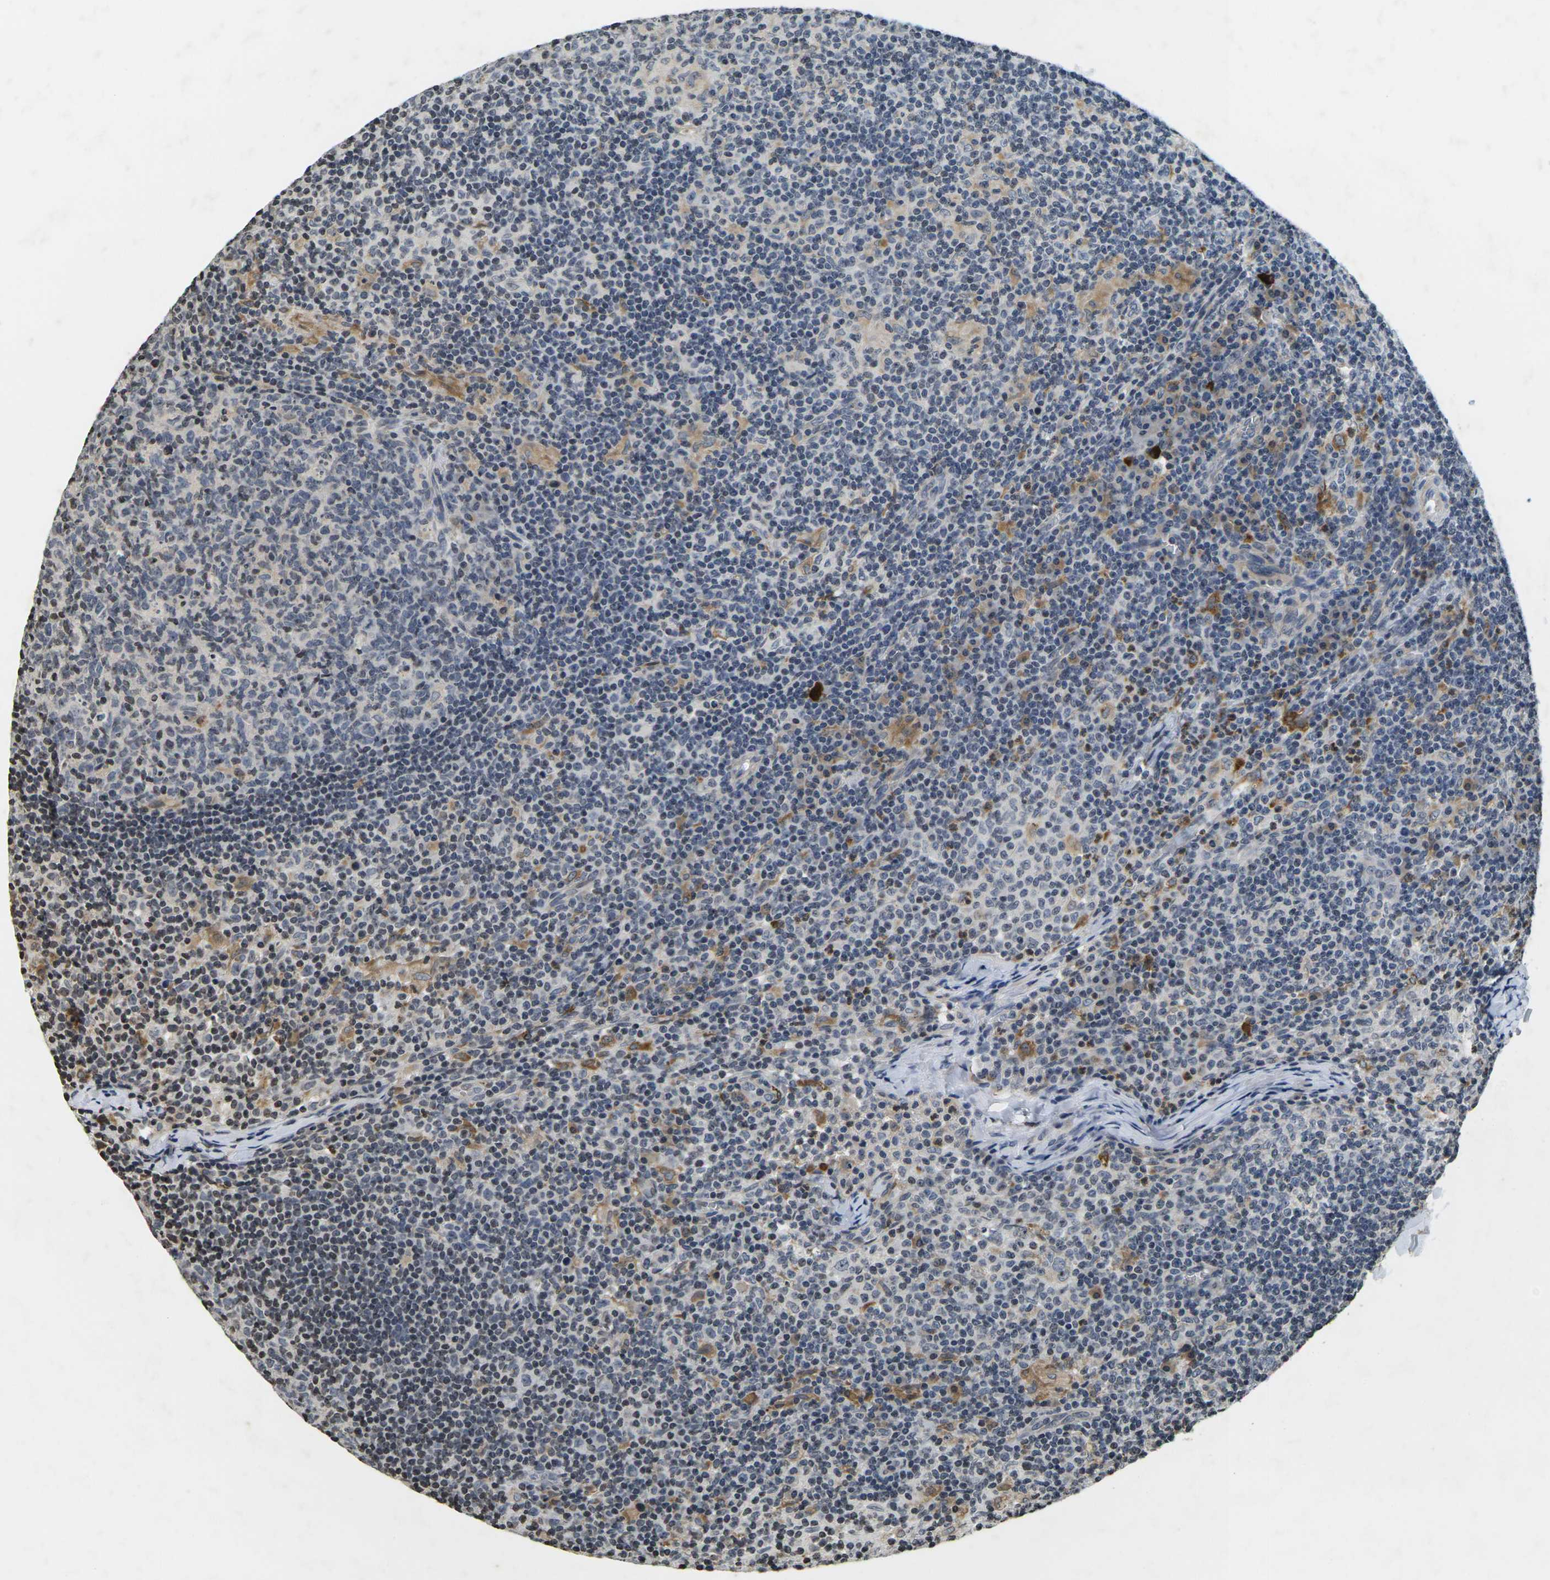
{"staining": {"intensity": "negative", "quantity": "none", "location": "none"}, "tissue": "lymph node", "cell_type": "Germinal center cells", "image_type": "normal", "snomed": [{"axis": "morphology", "description": "Normal tissue, NOS"}, {"axis": "morphology", "description": "Inflammation, NOS"}, {"axis": "topography", "description": "Lymph node"}], "caption": "IHC image of normal lymph node: human lymph node stained with DAB (3,3'-diaminobenzidine) displays no significant protein expression in germinal center cells.", "gene": "C1QC", "patient": {"sex": "male", "age": 55}}